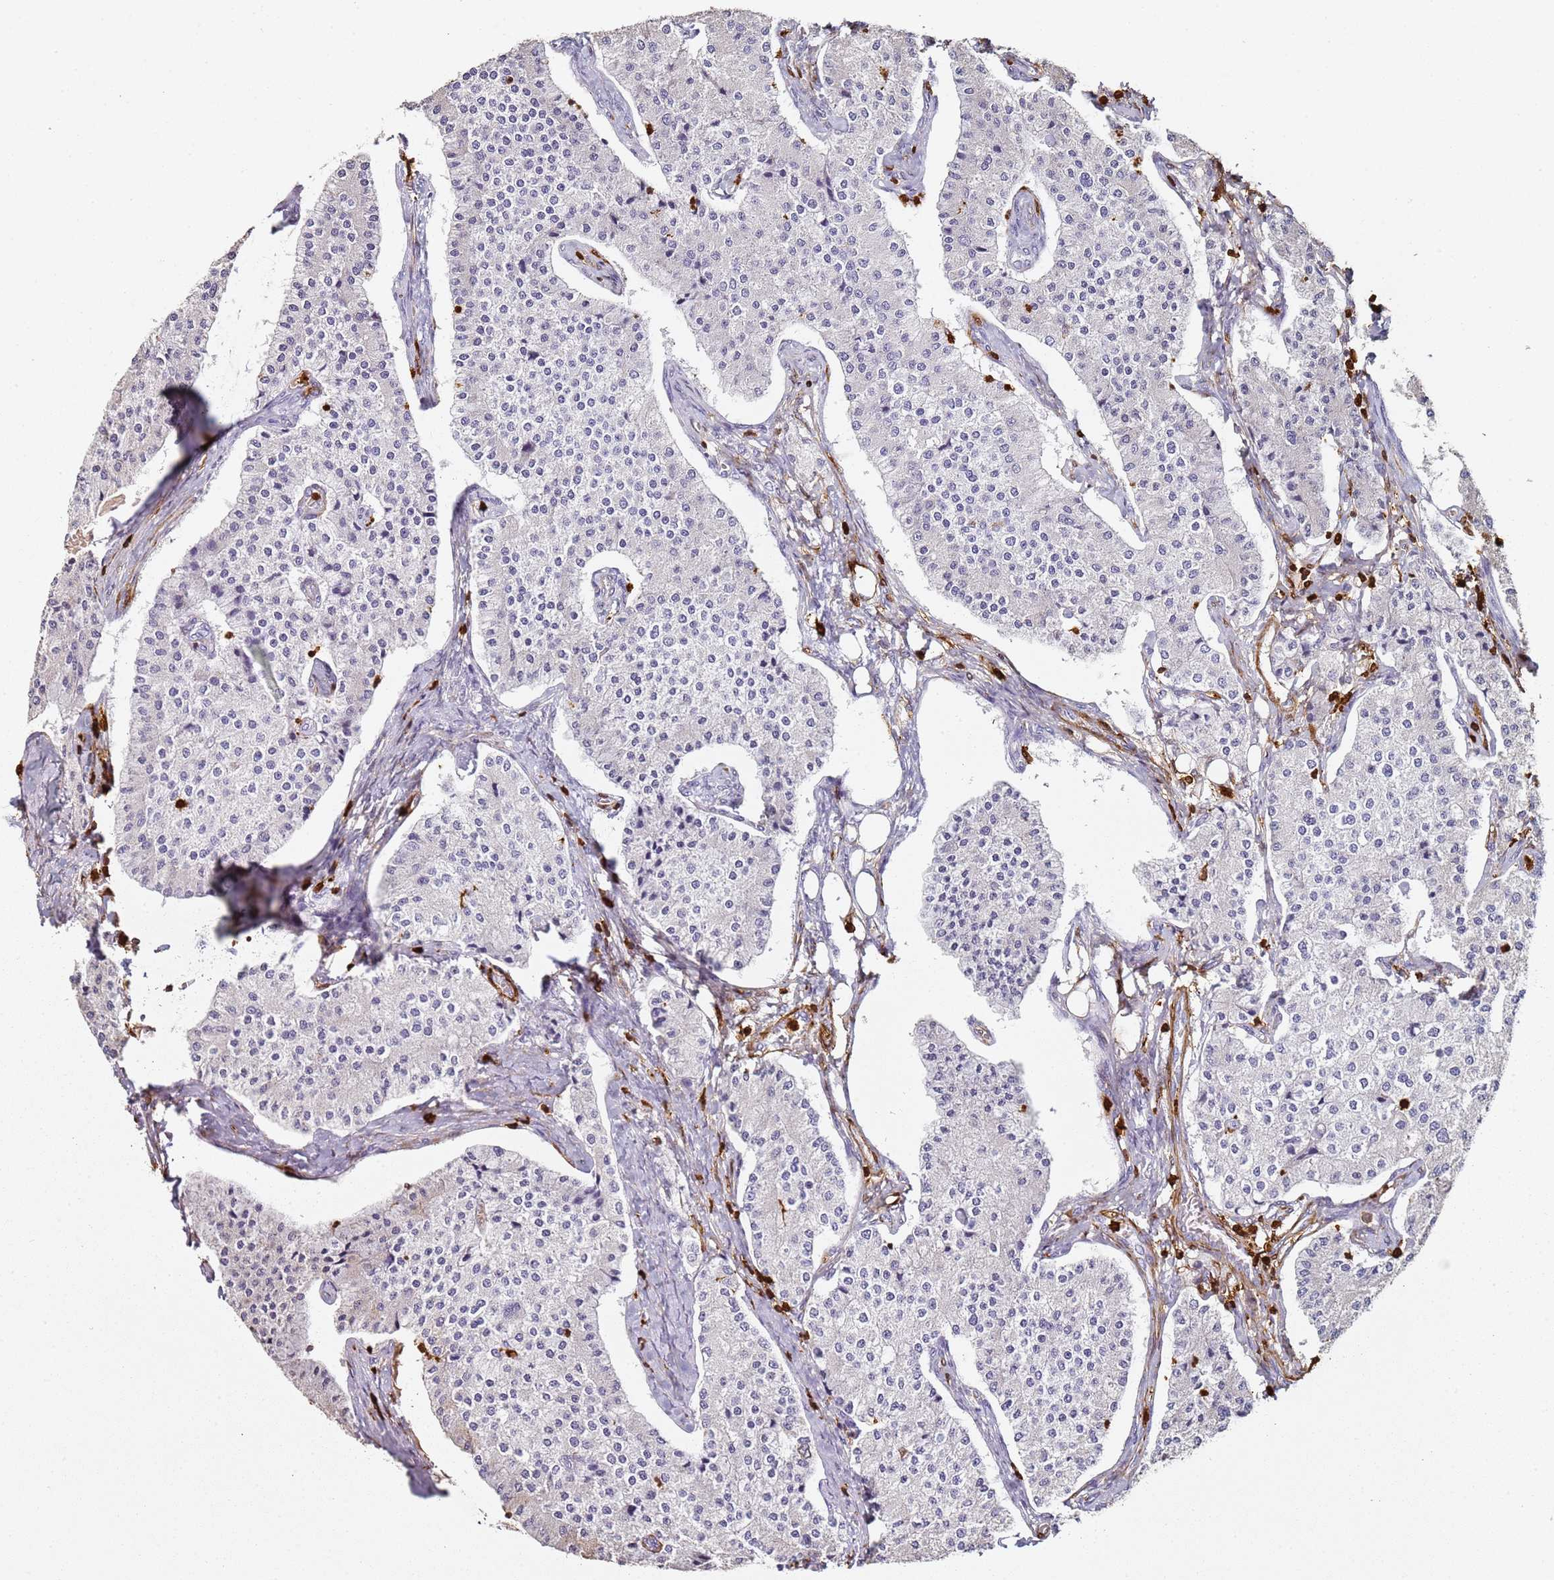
{"staining": {"intensity": "negative", "quantity": "none", "location": "none"}, "tissue": "carcinoid", "cell_type": "Tumor cells", "image_type": "cancer", "snomed": [{"axis": "morphology", "description": "Carcinoid, malignant, NOS"}, {"axis": "topography", "description": "Colon"}], "caption": "Carcinoid stained for a protein using IHC exhibits no expression tumor cells.", "gene": "S100A4", "patient": {"sex": "female", "age": 52}}